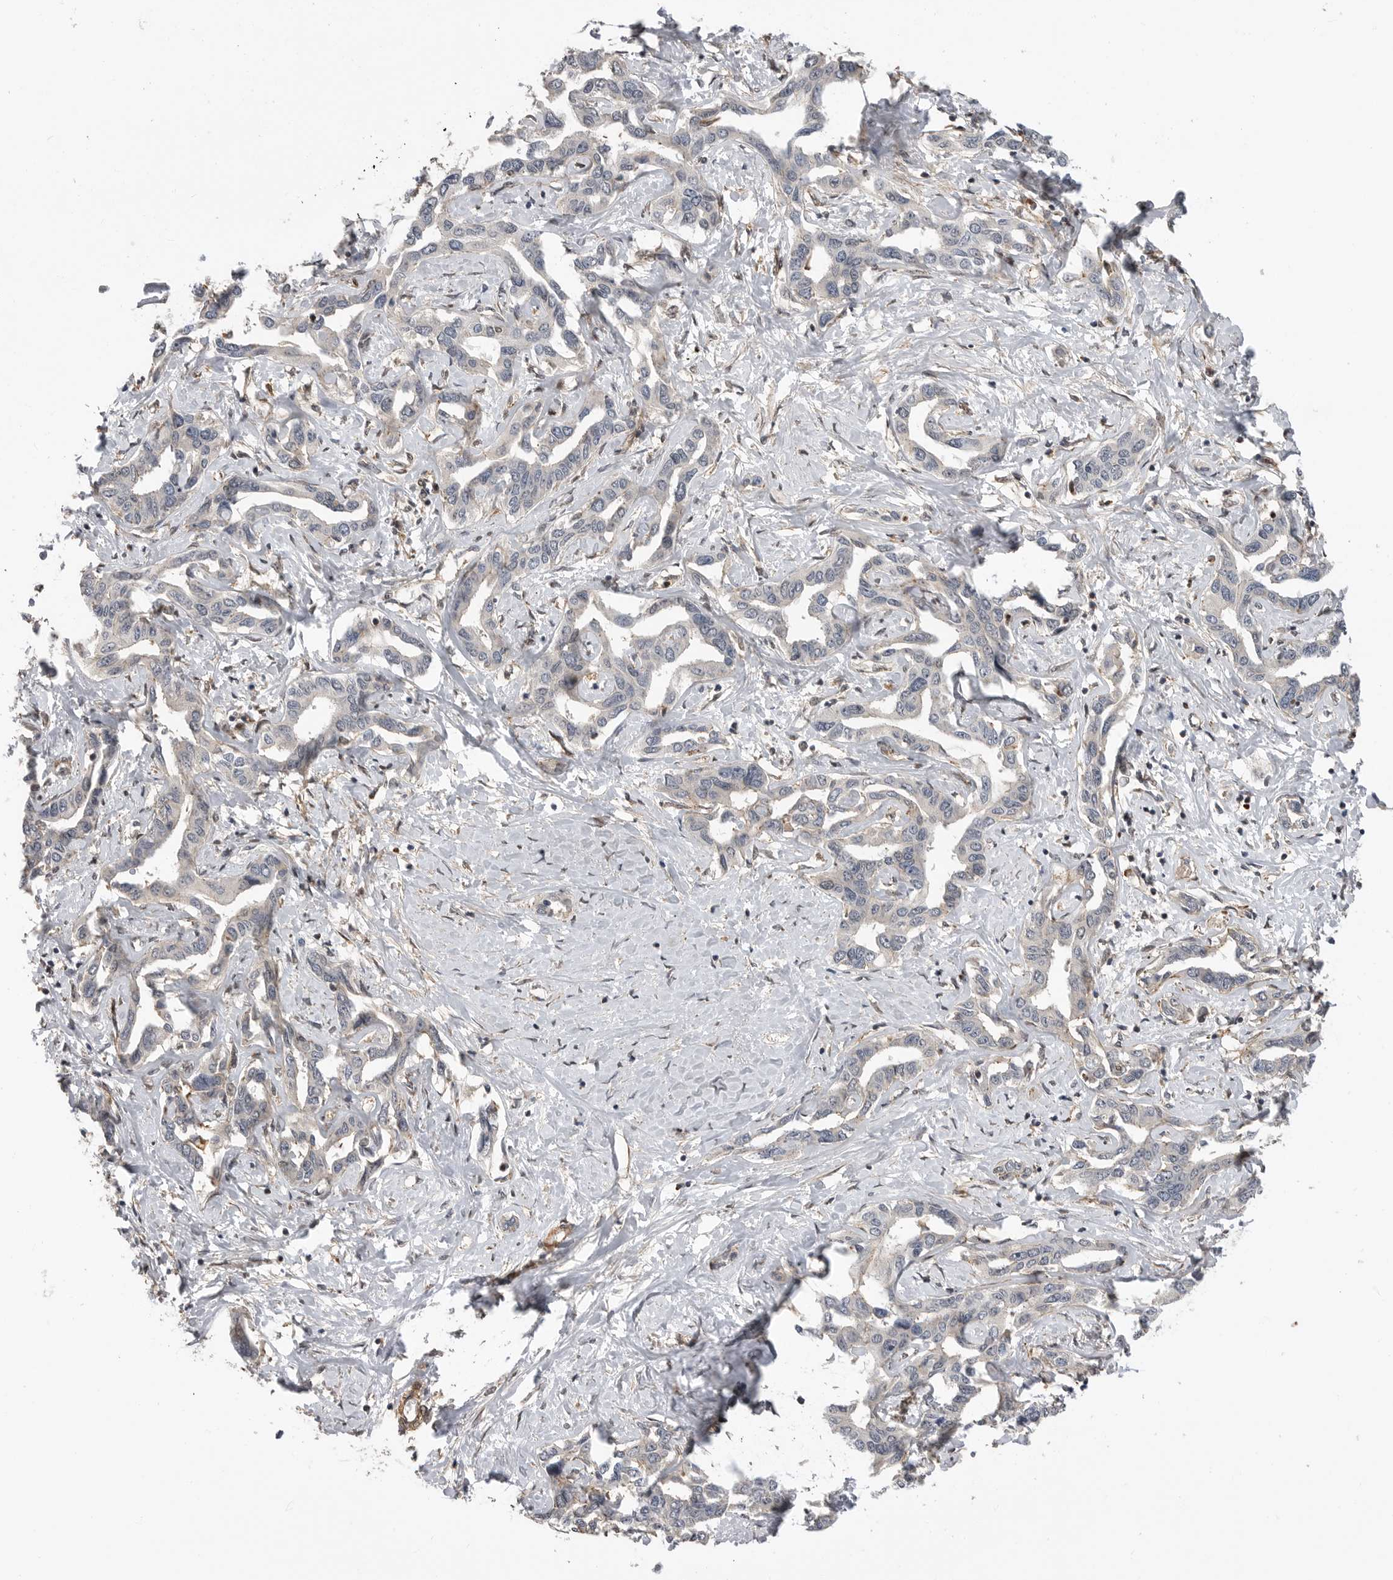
{"staining": {"intensity": "negative", "quantity": "none", "location": "none"}, "tissue": "liver cancer", "cell_type": "Tumor cells", "image_type": "cancer", "snomed": [{"axis": "morphology", "description": "Cholangiocarcinoma"}, {"axis": "topography", "description": "Liver"}], "caption": "An image of liver cancer (cholangiocarcinoma) stained for a protein reveals no brown staining in tumor cells. Nuclei are stained in blue.", "gene": "TRIM56", "patient": {"sex": "male", "age": 59}}